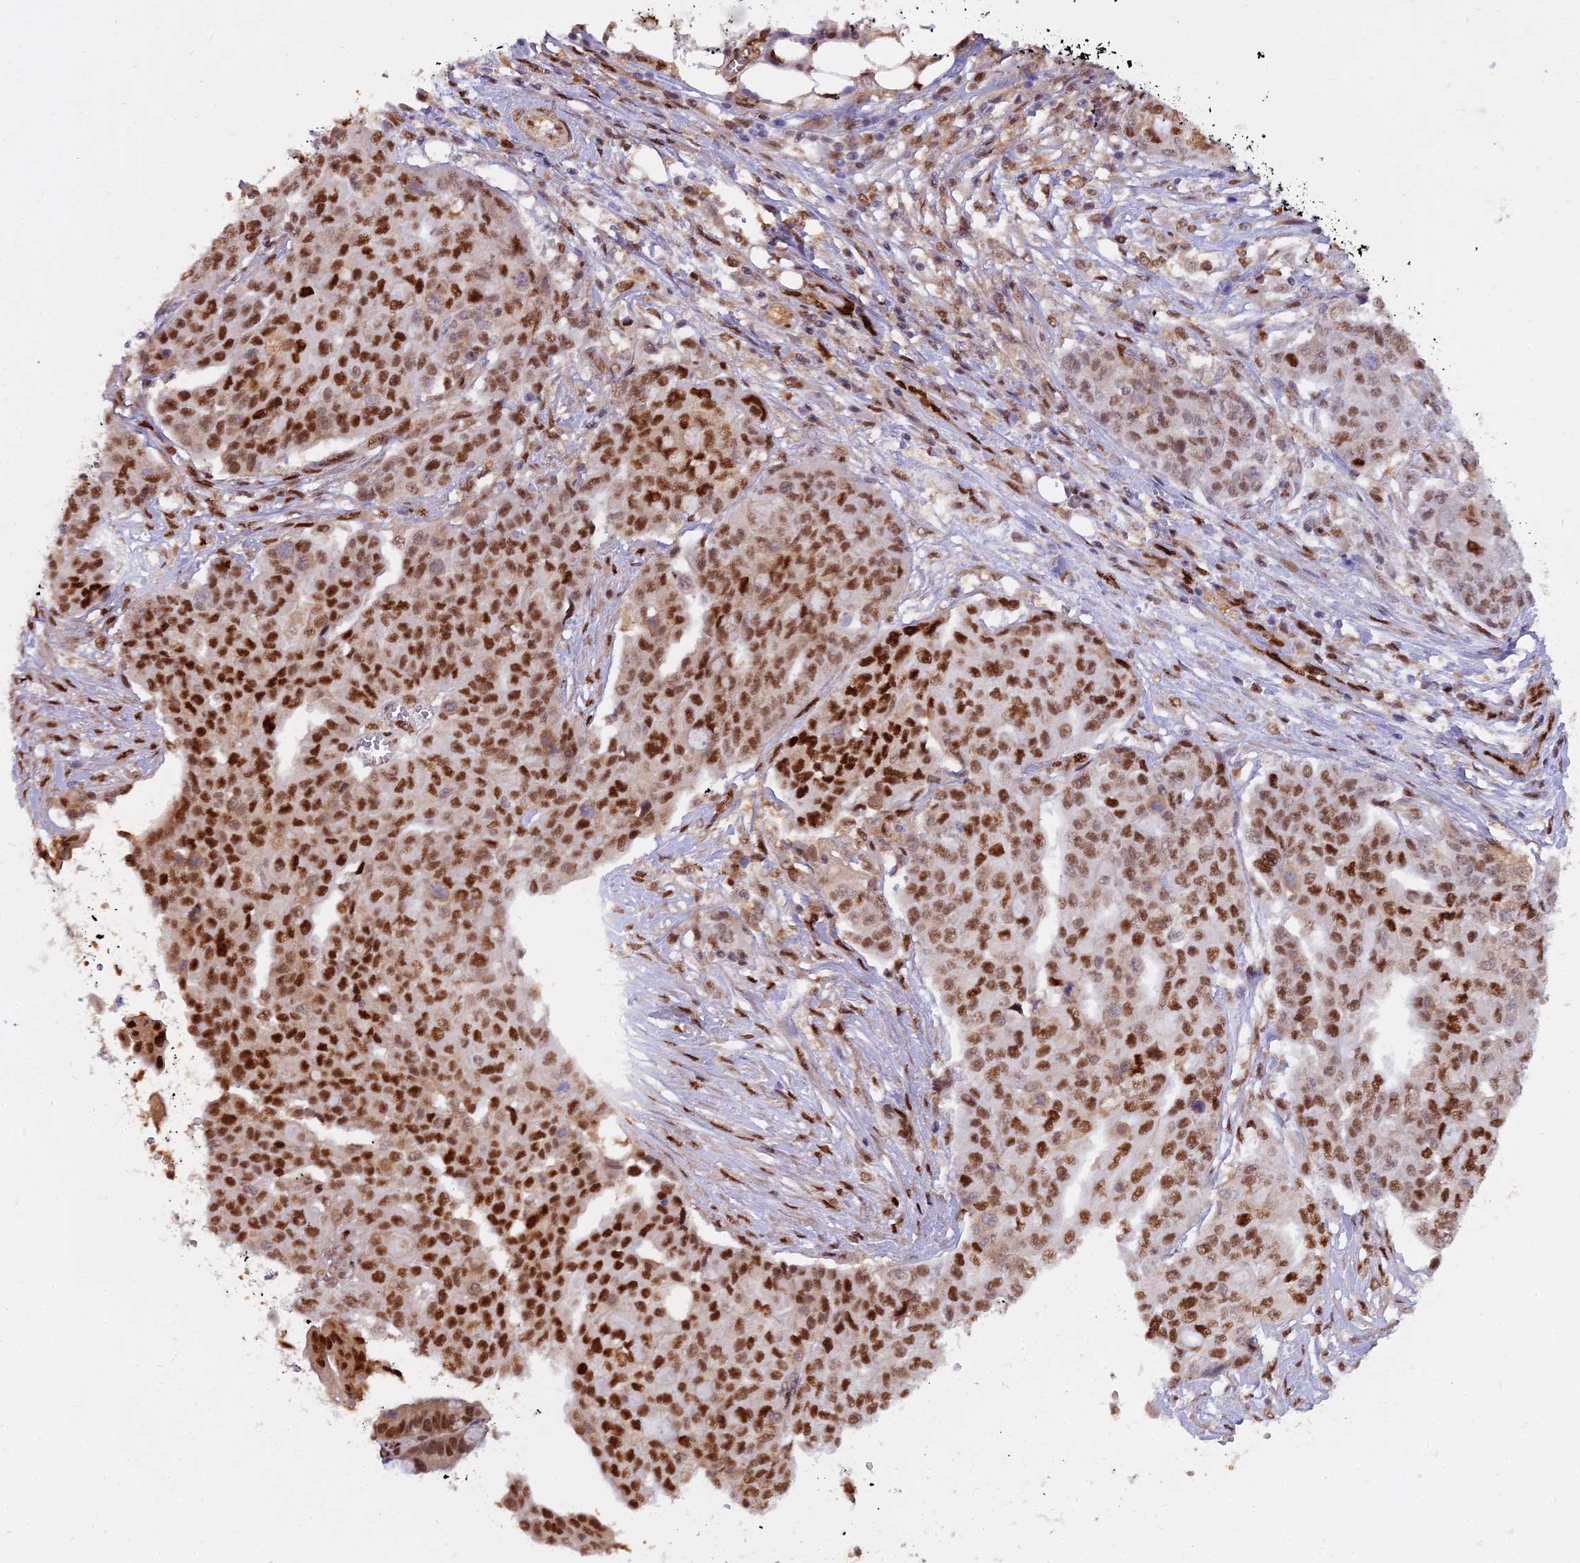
{"staining": {"intensity": "strong", "quantity": ">75%", "location": "nuclear"}, "tissue": "ovarian cancer", "cell_type": "Tumor cells", "image_type": "cancer", "snomed": [{"axis": "morphology", "description": "Cystadenocarcinoma, serous, NOS"}, {"axis": "topography", "description": "Soft tissue"}, {"axis": "topography", "description": "Ovary"}], "caption": "Immunohistochemical staining of ovarian cancer exhibits high levels of strong nuclear staining in about >75% of tumor cells. The staining was performed using DAB, with brown indicating positive protein expression. Nuclei are stained blue with hematoxylin.", "gene": "NPEPL1", "patient": {"sex": "female", "age": 57}}